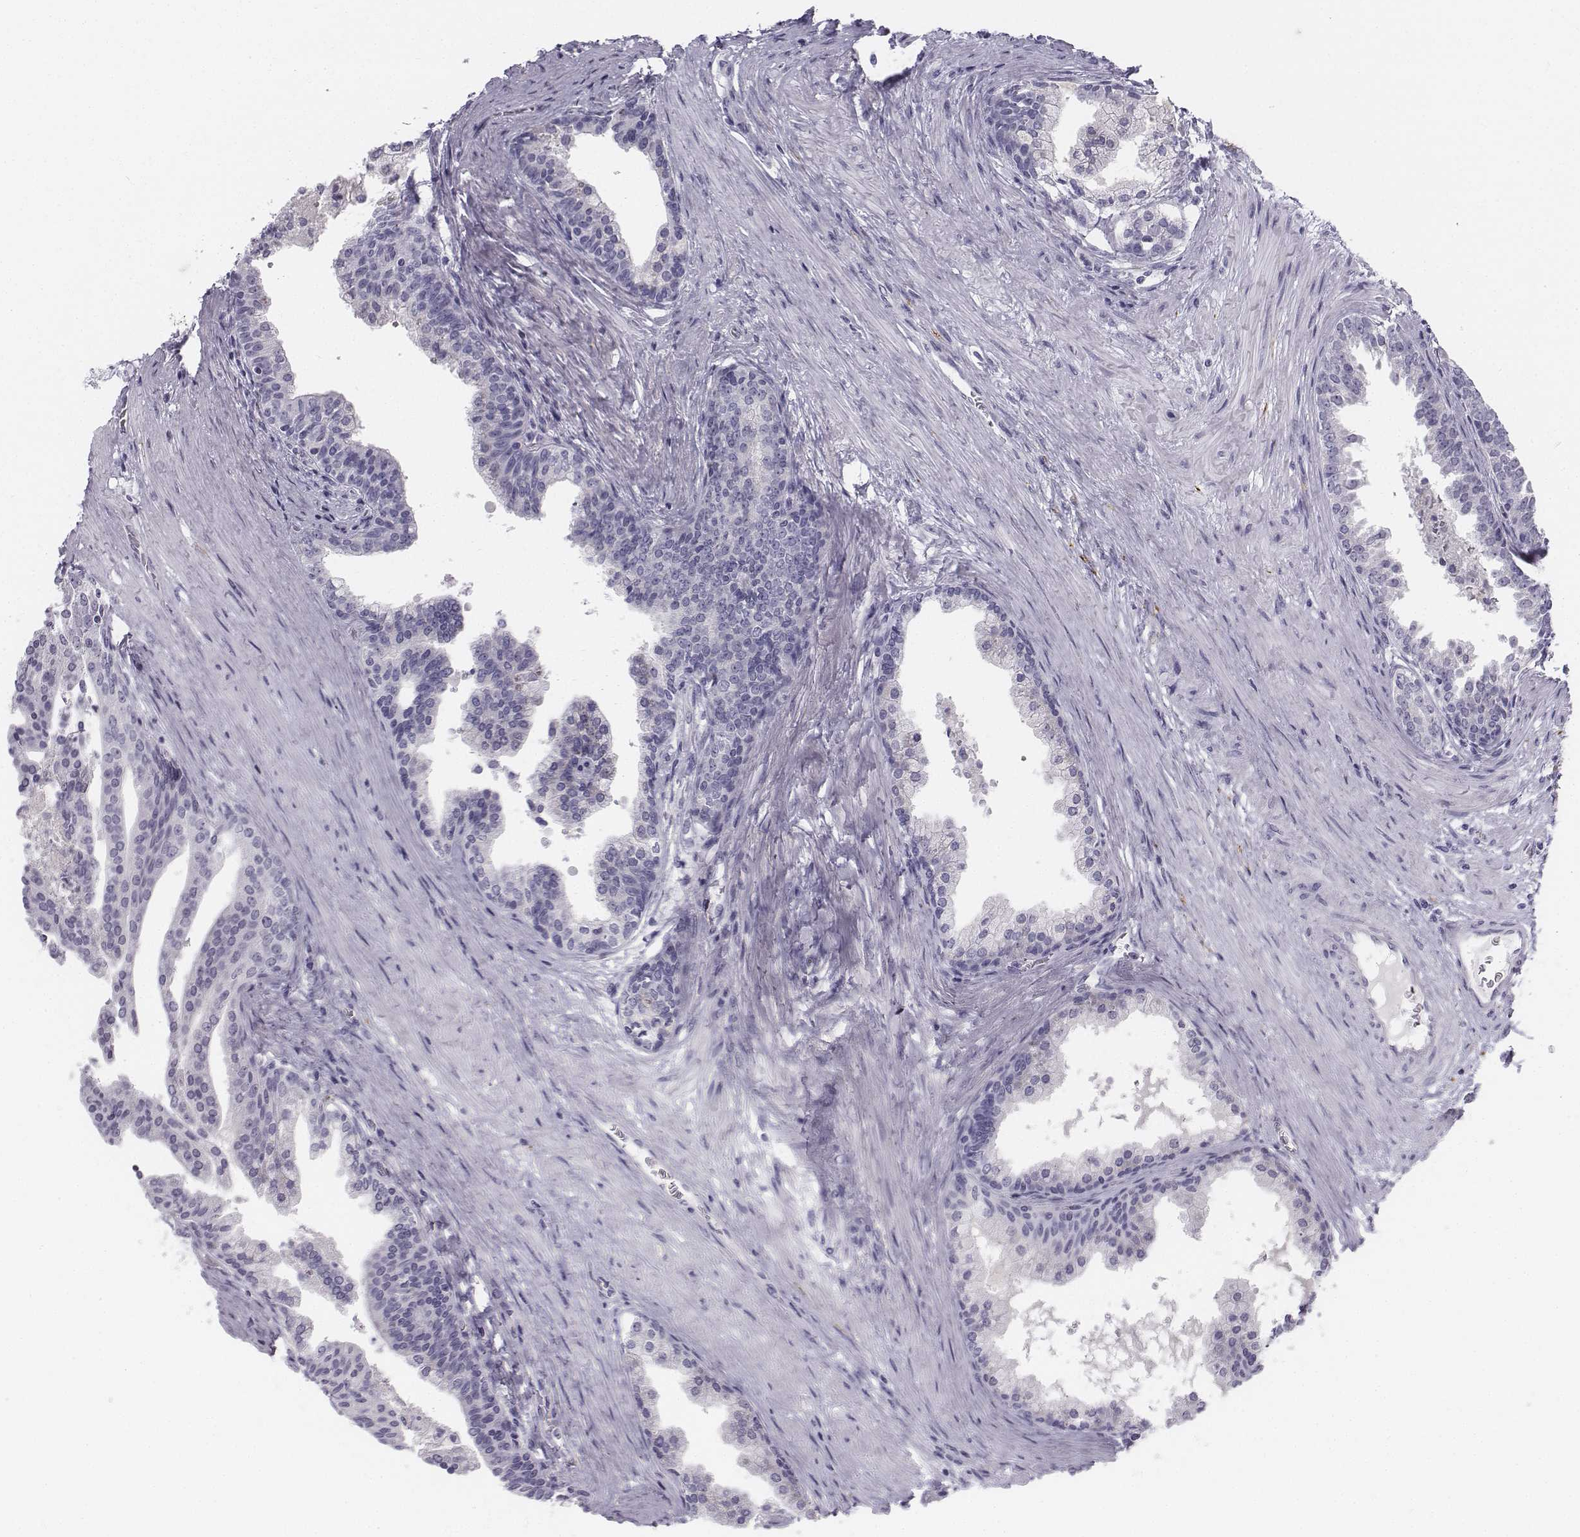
{"staining": {"intensity": "negative", "quantity": "none", "location": "none"}, "tissue": "prostate cancer", "cell_type": "Tumor cells", "image_type": "cancer", "snomed": [{"axis": "morphology", "description": "Adenocarcinoma, NOS"}, {"axis": "topography", "description": "Prostate and seminal vesicle, NOS"}, {"axis": "topography", "description": "Prostate"}], "caption": "Protein analysis of adenocarcinoma (prostate) exhibits no significant staining in tumor cells. (Stains: DAB immunohistochemistry (IHC) with hematoxylin counter stain, Microscopy: brightfield microscopy at high magnification).", "gene": "TH", "patient": {"sex": "male", "age": 44}}